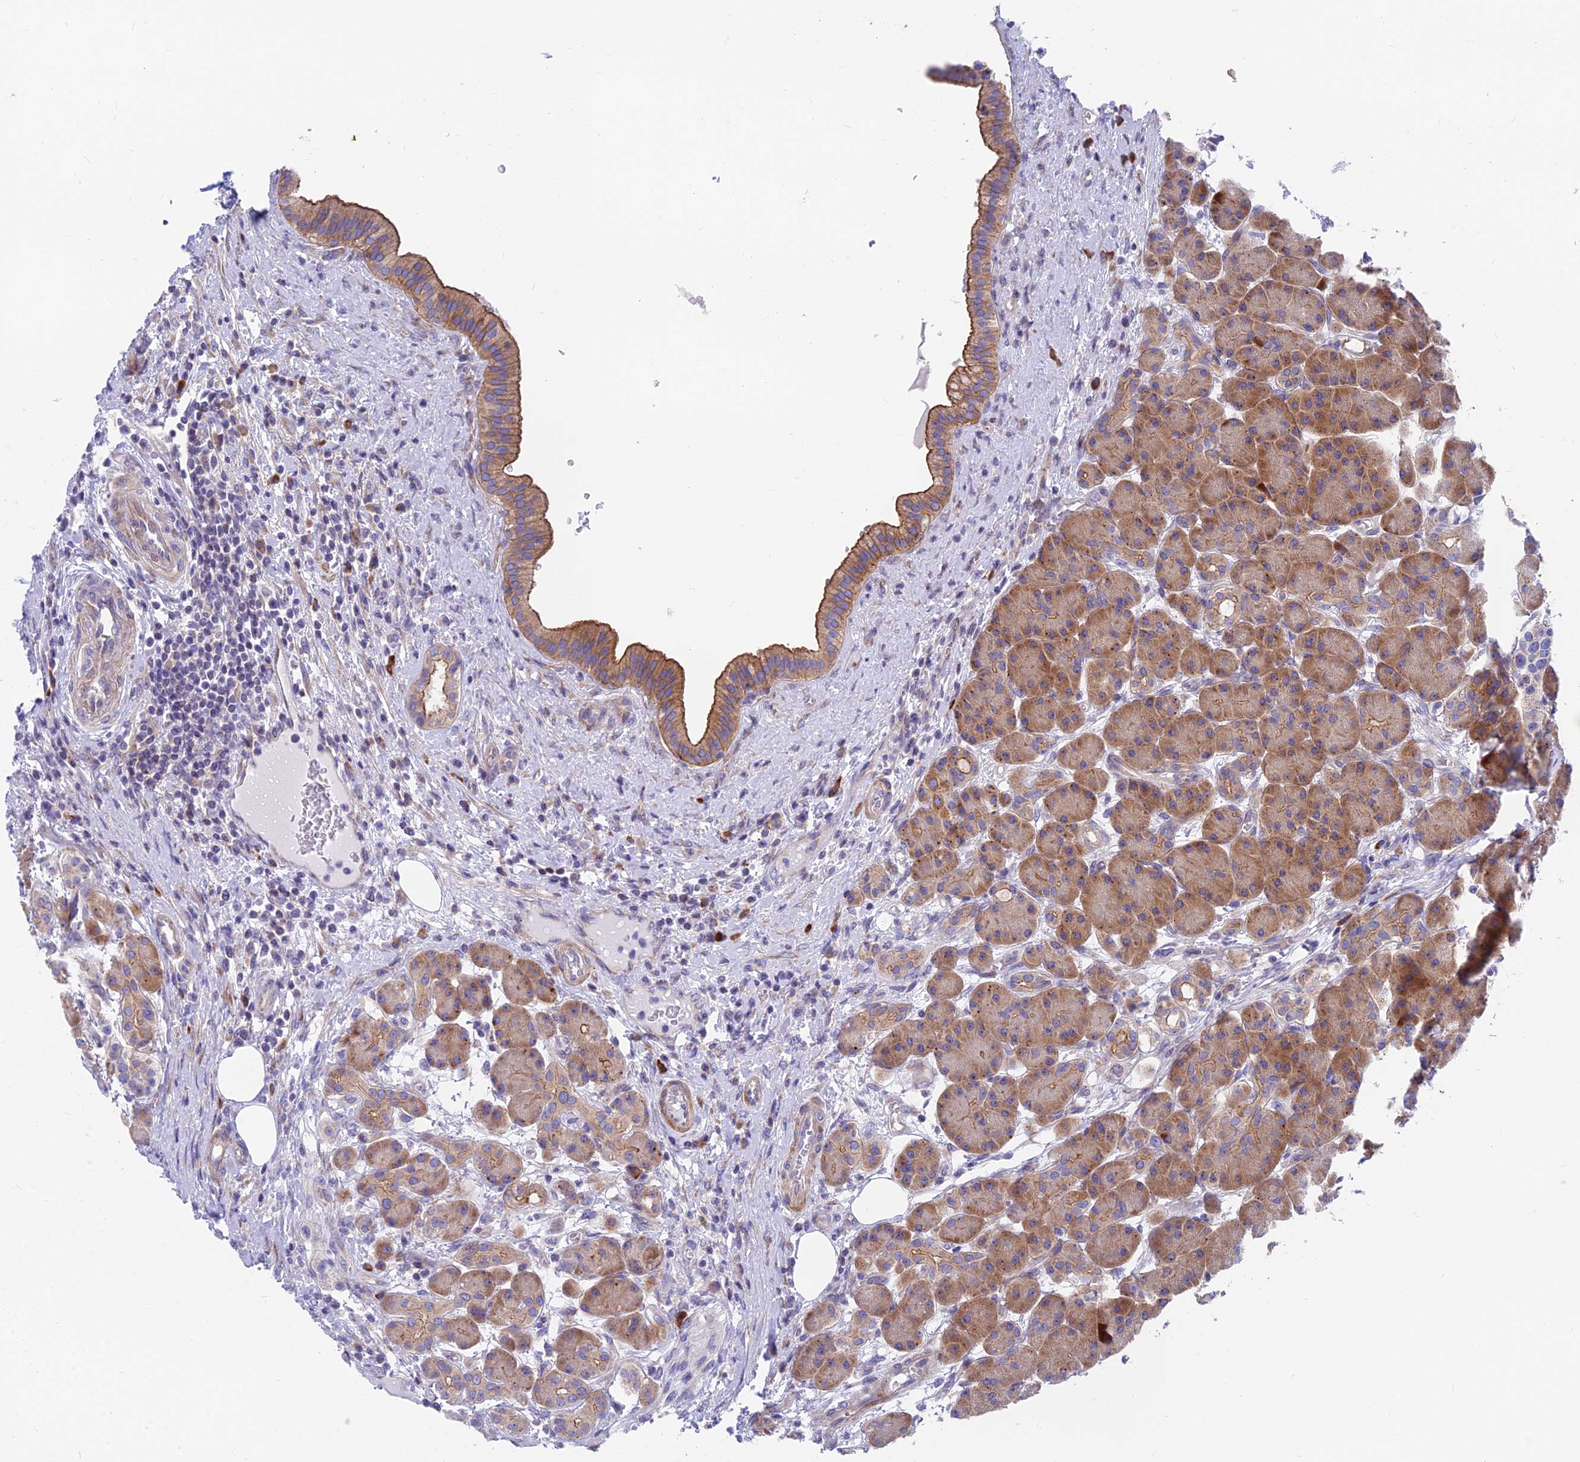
{"staining": {"intensity": "moderate", "quantity": ">75%", "location": "cytoplasmic/membranous"}, "tissue": "pancreas", "cell_type": "Exocrine glandular cells", "image_type": "normal", "snomed": [{"axis": "morphology", "description": "Normal tissue, NOS"}, {"axis": "topography", "description": "Pancreas"}], "caption": "Pancreas was stained to show a protein in brown. There is medium levels of moderate cytoplasmic/membranous staining in about >75% of exocrine glandular cells. (Stains: DAB (3,3'-diaminobenzidine) in brown, nuclei in blue, Microscopy: brightfield microscopy at high magnification).", "gene": "MVB12A", "patient": {"sex": "male", "age": 63}}